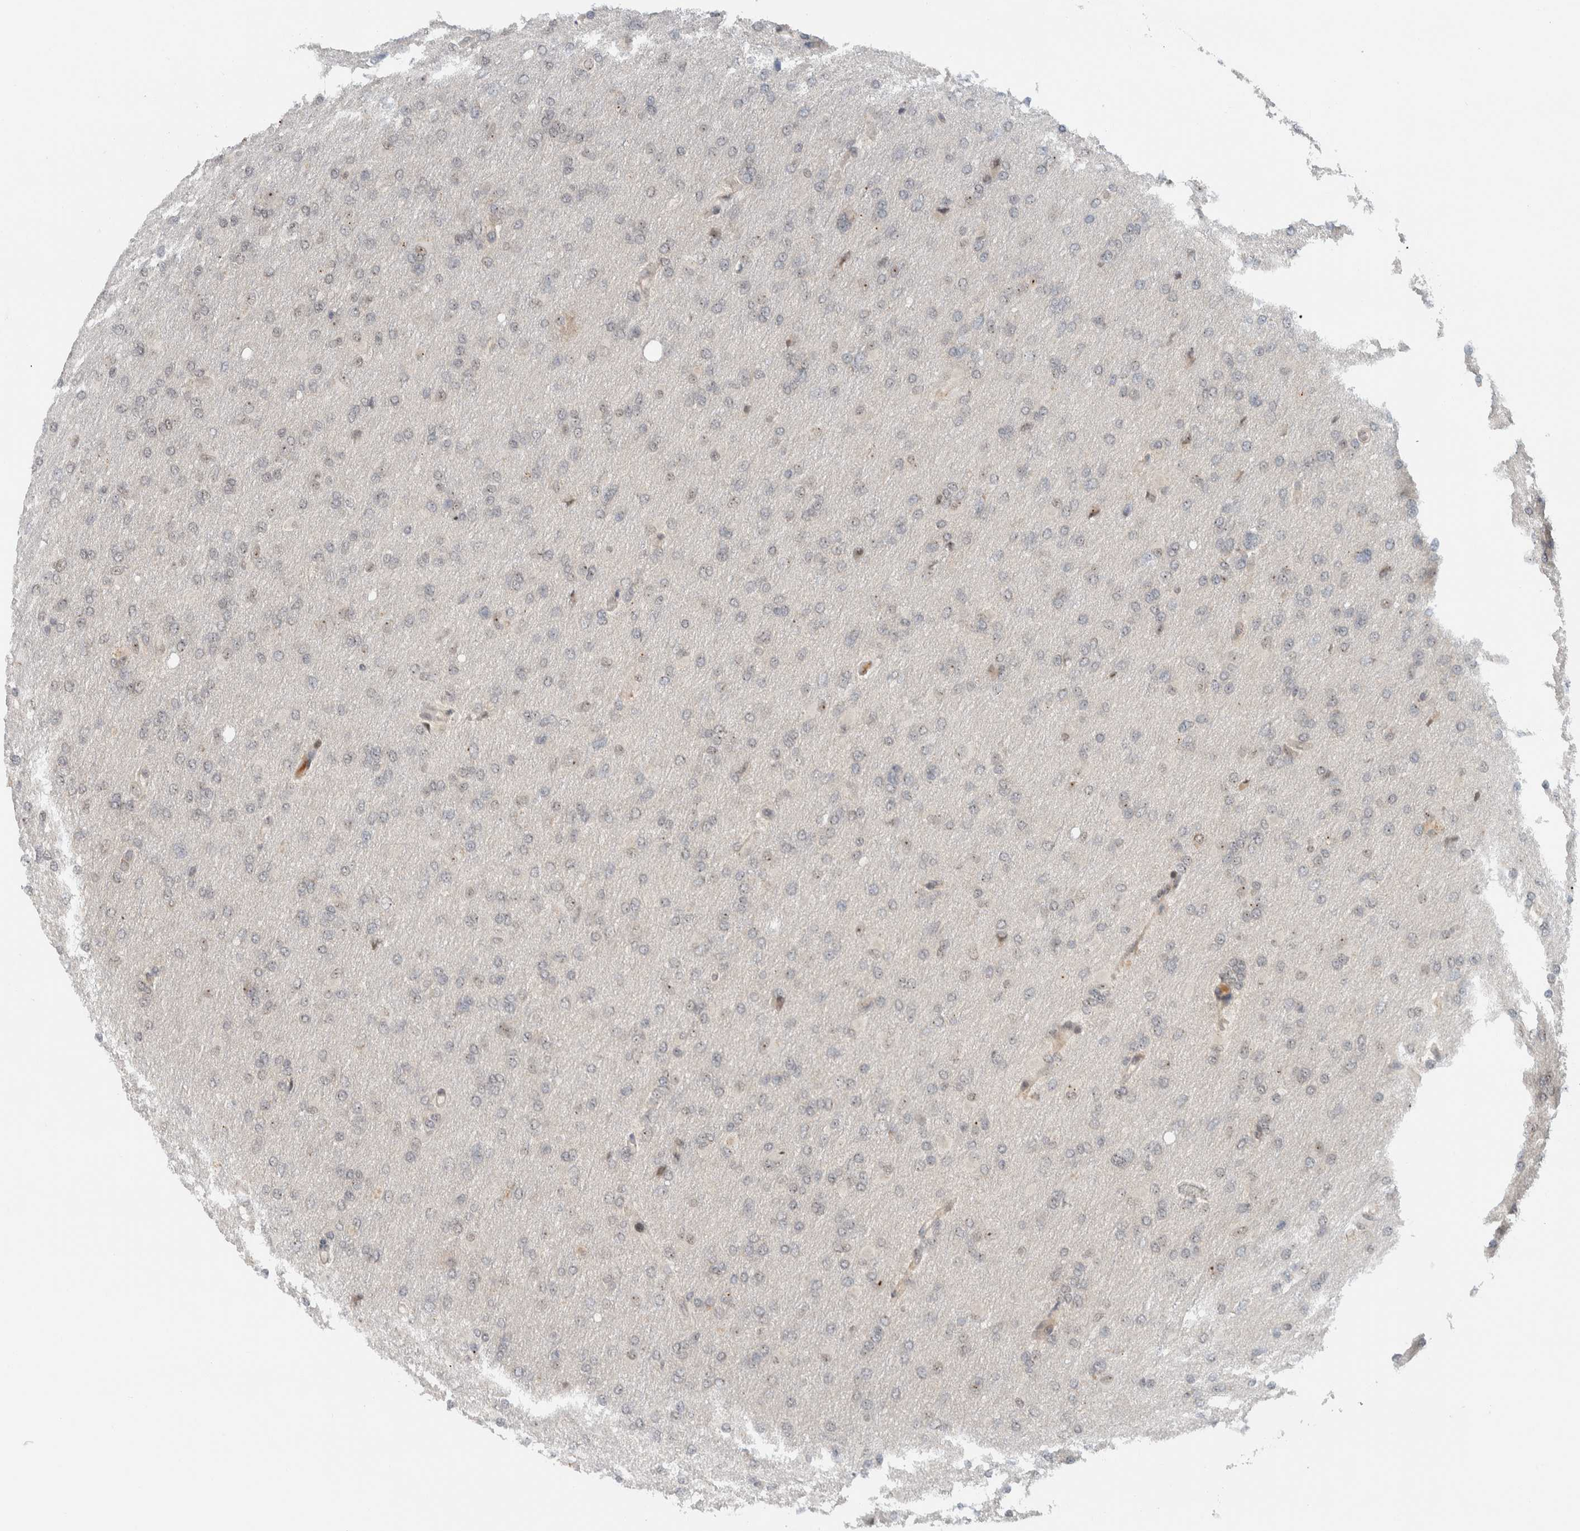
{"staining": {"intensity": "weak", "quantity": "25%-75%", "location": "nuclear"}, "tissue": "glioma", "cell_type": "Tumor cells", "image_type": "cancer", "snomed": [{"axis": "morphology", "description": "Glioma, malignant, High grade"}, {"axis": "topography", "description": "Cerebral cortex"}], "caption": "Human high-grade glioma (malignant) stained with a protein marker reveals weak staining in tumor cells.", "gene": "ZFP91", "patient": {"sex": "female", "age": 36}}